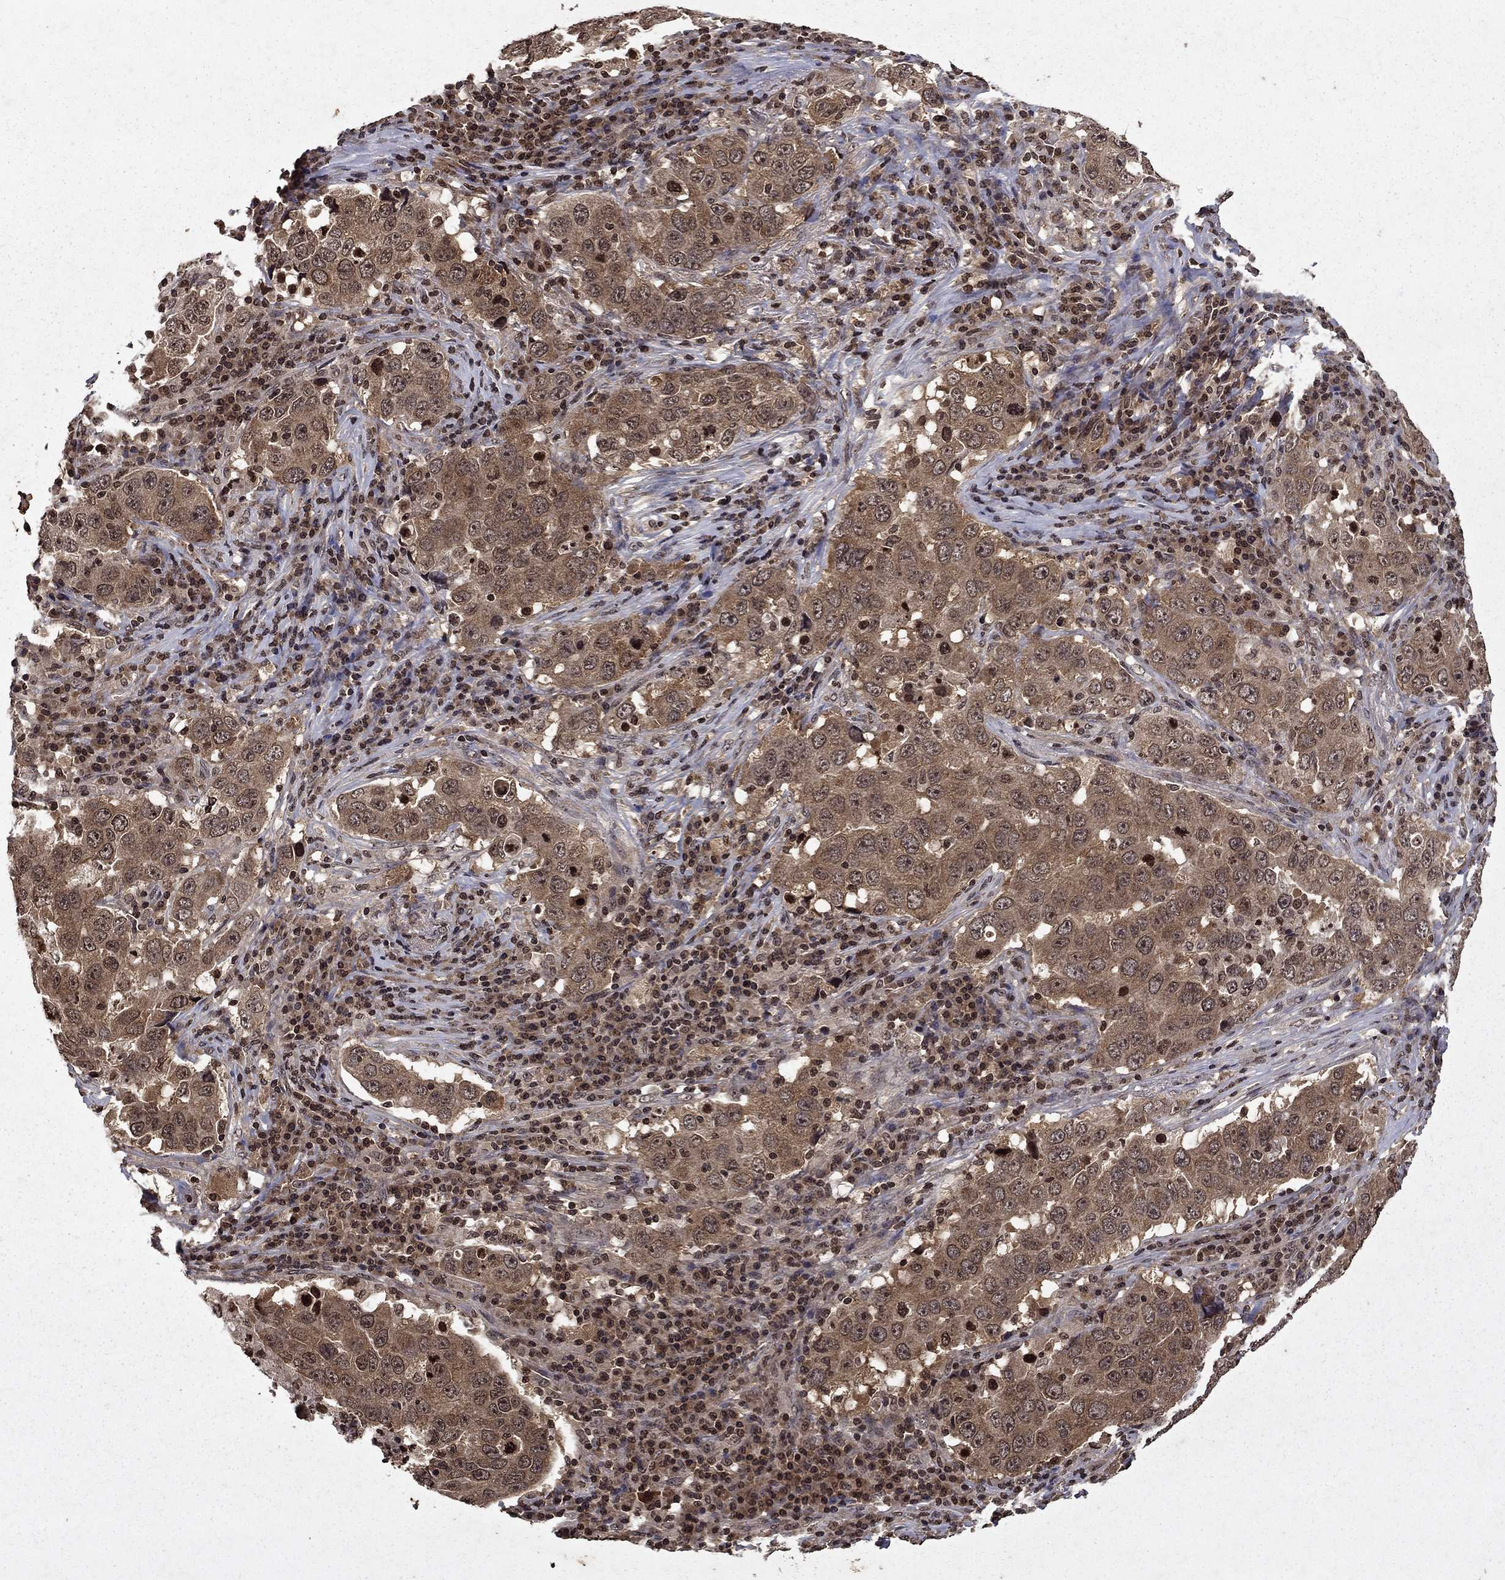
{"staining": {"intensity": "moderate", "quantity": ">75%", "location": "cytoplasmic/membranous"}, "tissue": "lung cancer", "cell_type": "Tumor cells", "image_type": "cancer", "snomed": [{"axis": "morphology", "description": "Adenocarcinoma, NOS"}, {"axis": "topography", "description": "Lung"}], "caption": "IHC micrograph of lung cancer stained for a protein (brown), which reveals medium levels of moderate cytoplasmic/membranous expression in approximately >75% of tumor cells.", "gene": "PIN4", "patient": {"sex": "male", "age": 73}}